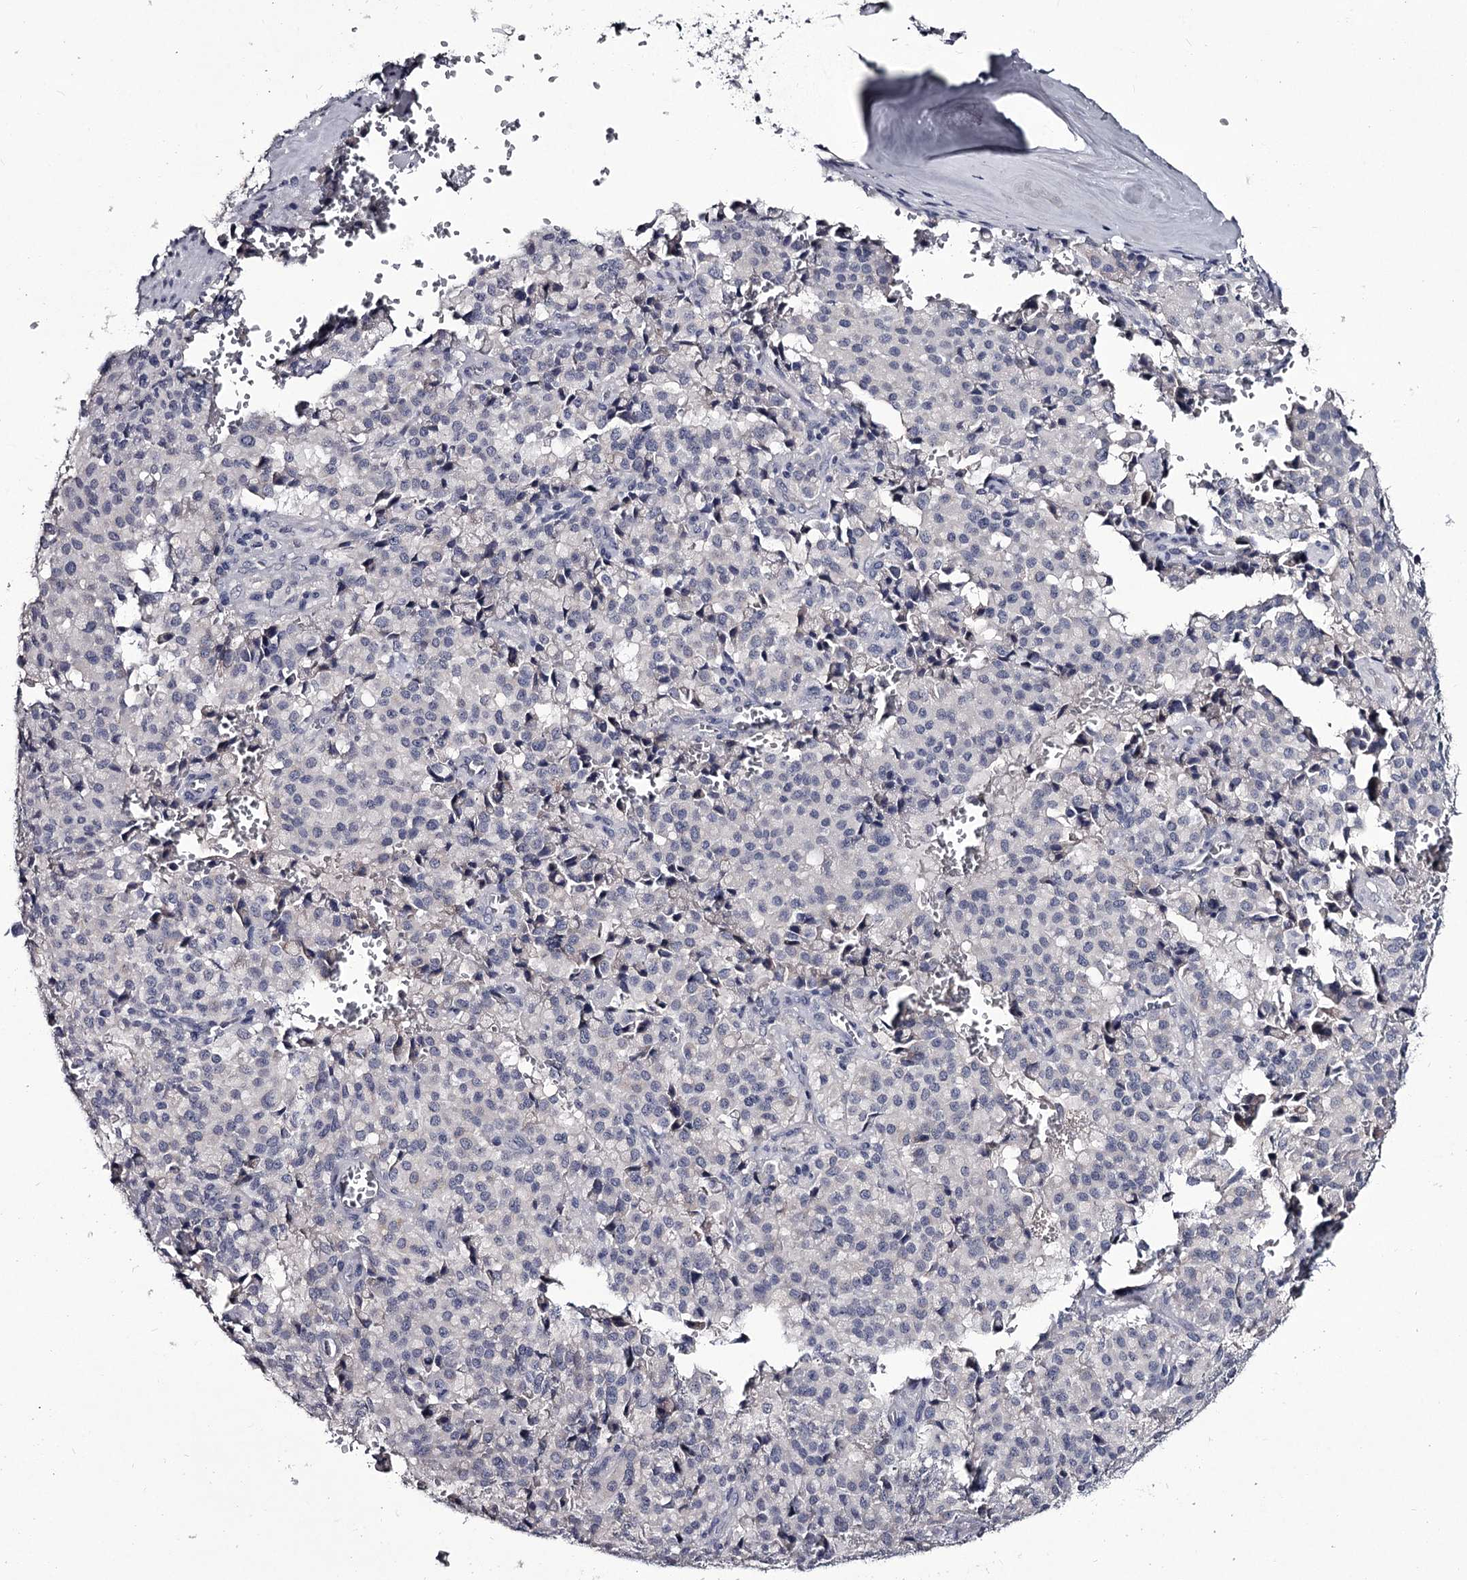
{"staining": {"intensity": "negative", "quantity": "none", "location": "none"}, "tissue": "pancreatic cancer", "cell_type": "Tumor cells", "image_type": "cancer", "snomed": [{"axis": "morphology", "description": "Adenocarcinoma, NOS"}, {"axis": "topography", "description": "Pancreas"}], "caption": "A micrograph of pancreatic cancer (adenocarcinoma) stained for a protein demonstrates no brown staining in tumor cells.", "gene": "DAO", "patient": {"sex": "male", "age": 65}}